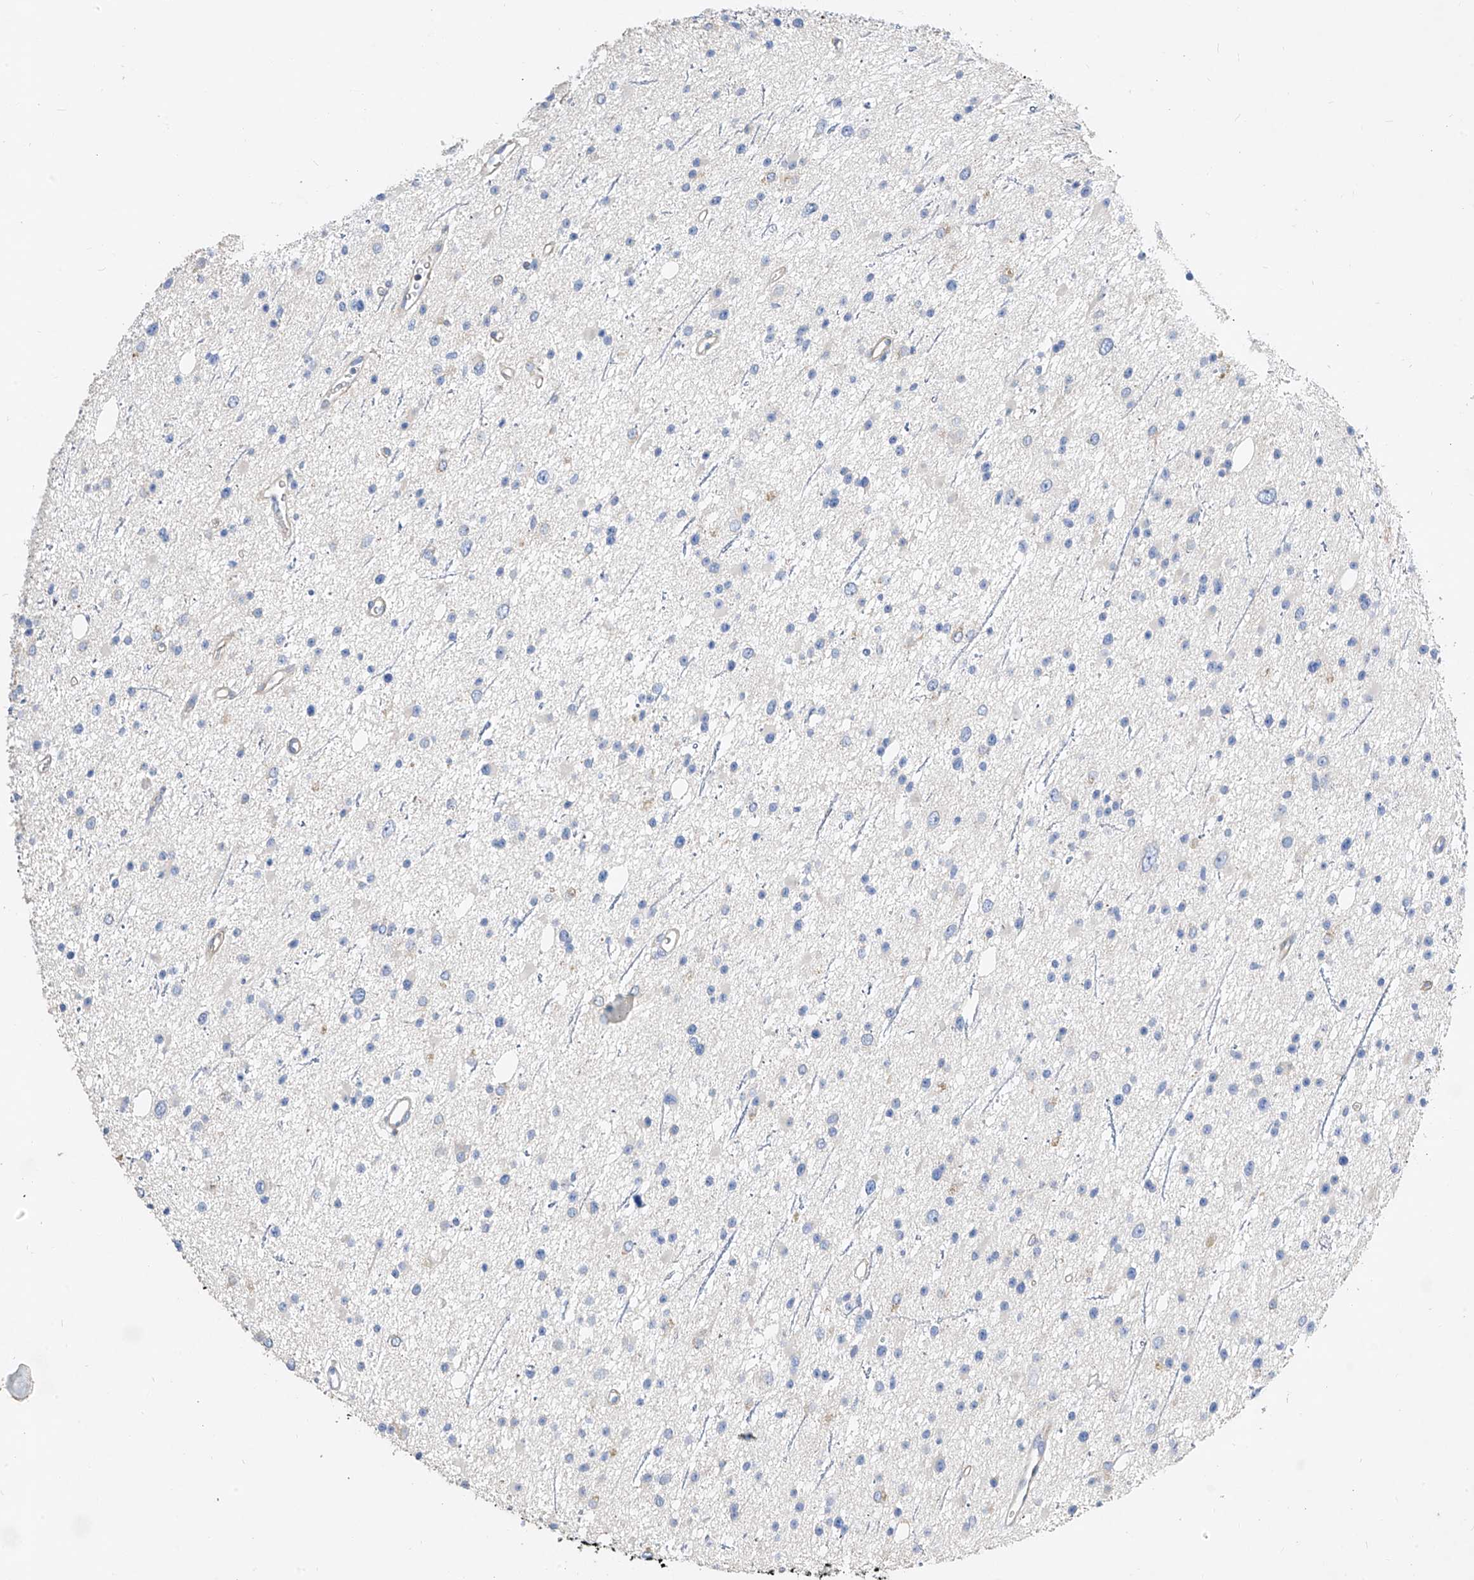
{"staining": {"intensity": "negative", "quantity": "none", "location": "none"}, "tissue": "glioma", "cell_type": "Tumor cells", "image_type": "cancer", "snomed": [{"axis": "morphology", "description": "Glioma, malignant, Low grade"}, {"axis": "topography", "description": "Cerebral cortex"}], "caption": "A high-resolution micrograph shows immunohistochemistry (IHC) staining of malignant glioma (low-grade), which exhibits no significant positivity in tumor cells.", "gene": "SCGB2A1", "patient": {"sex": "female", "age": 39}}